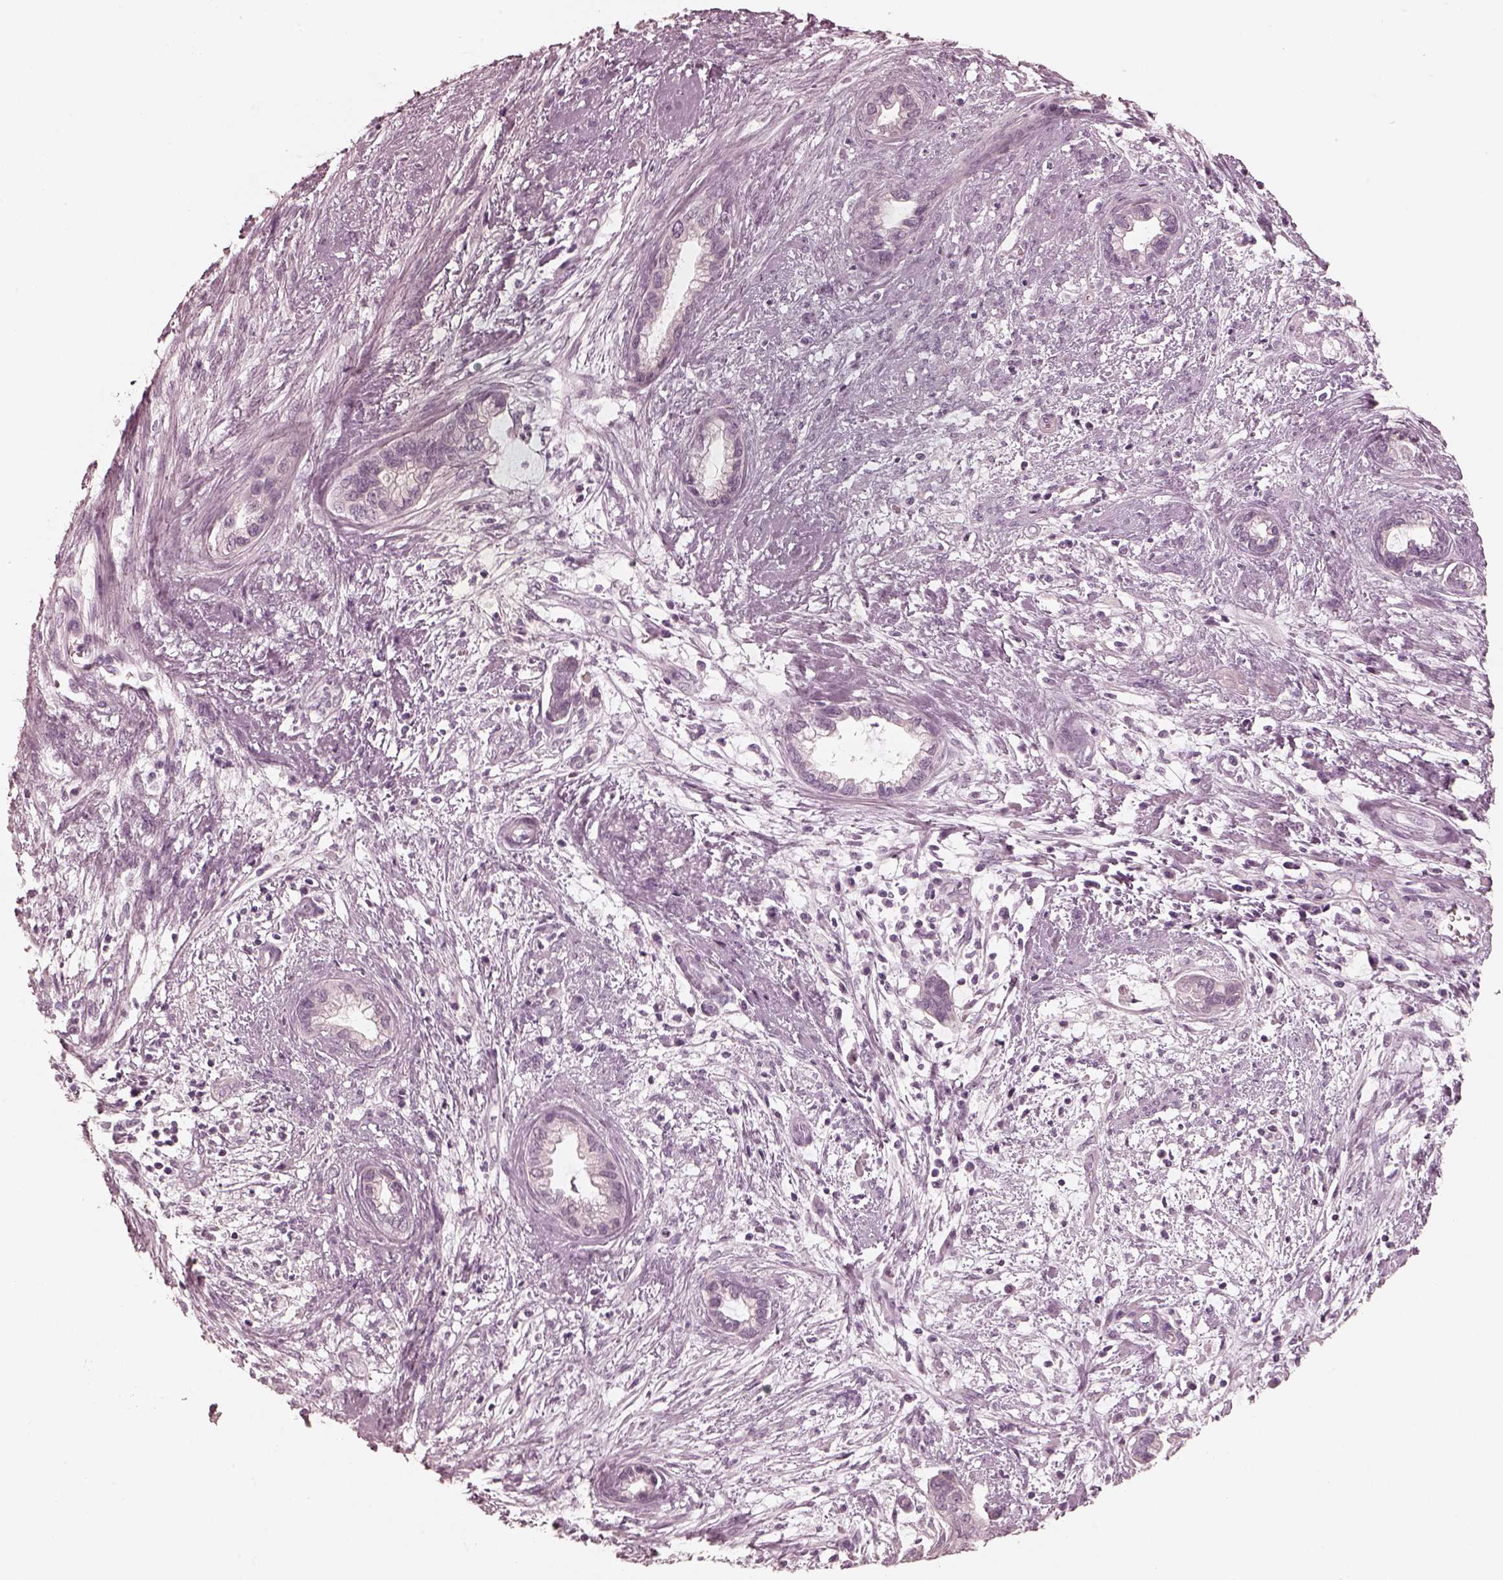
{"staining": {"intensity": "negative", "quantity": "none", "location": "none"}, "tissue": "cervical cancer", "cell_type": "Tumor cells", "image_type": "cancer", "snomed": [{"axis": "morphology", "description": "Adenocarcinoma, NOS"}, {"axis": "topography", "description": "Cervix"}], "caption": "This is an immunohistochemistry photomicrograph of human adenocarcinoma (cervical). There is no expression in tumor cells.", "gene": "CALR3", "patient": {"sex": "female", "age": 62}}